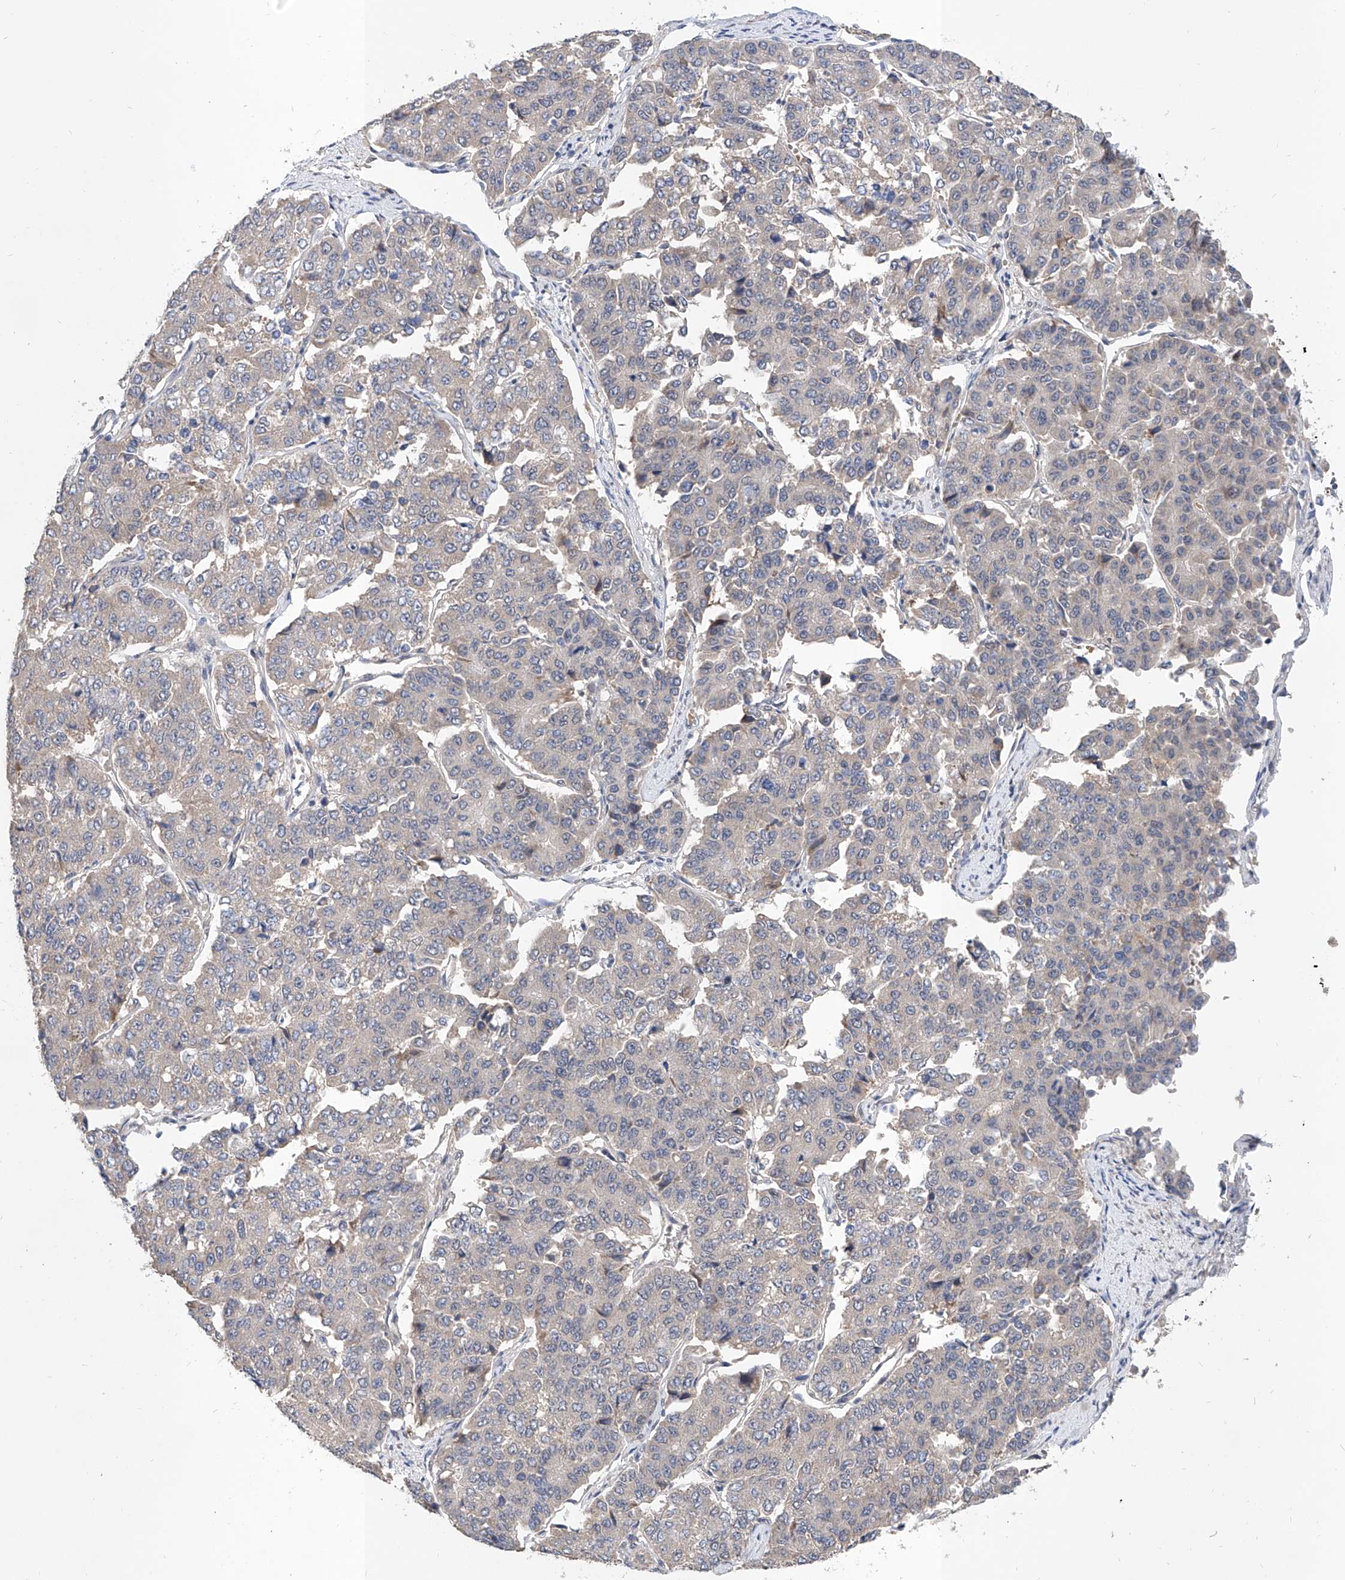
{"staining": {"intensity": "negative", "quantity": "none", "location": "none"}, "tissue": "pancreatic cancer", "cell_type": "Tumor cells", "image_type": "cancer", "snomed": [{"axis": "morphology", "description": "Adenocarcinoma, NOS"}, {"axis": "topography", "description": "Pancreas"}], "caption": "Immunohistochemical staining of pancreatic cancer exhibits no significant staining in tumor cells.", "gene": "CARMIL3", "patient": {"sex": "male", "age": 50}}